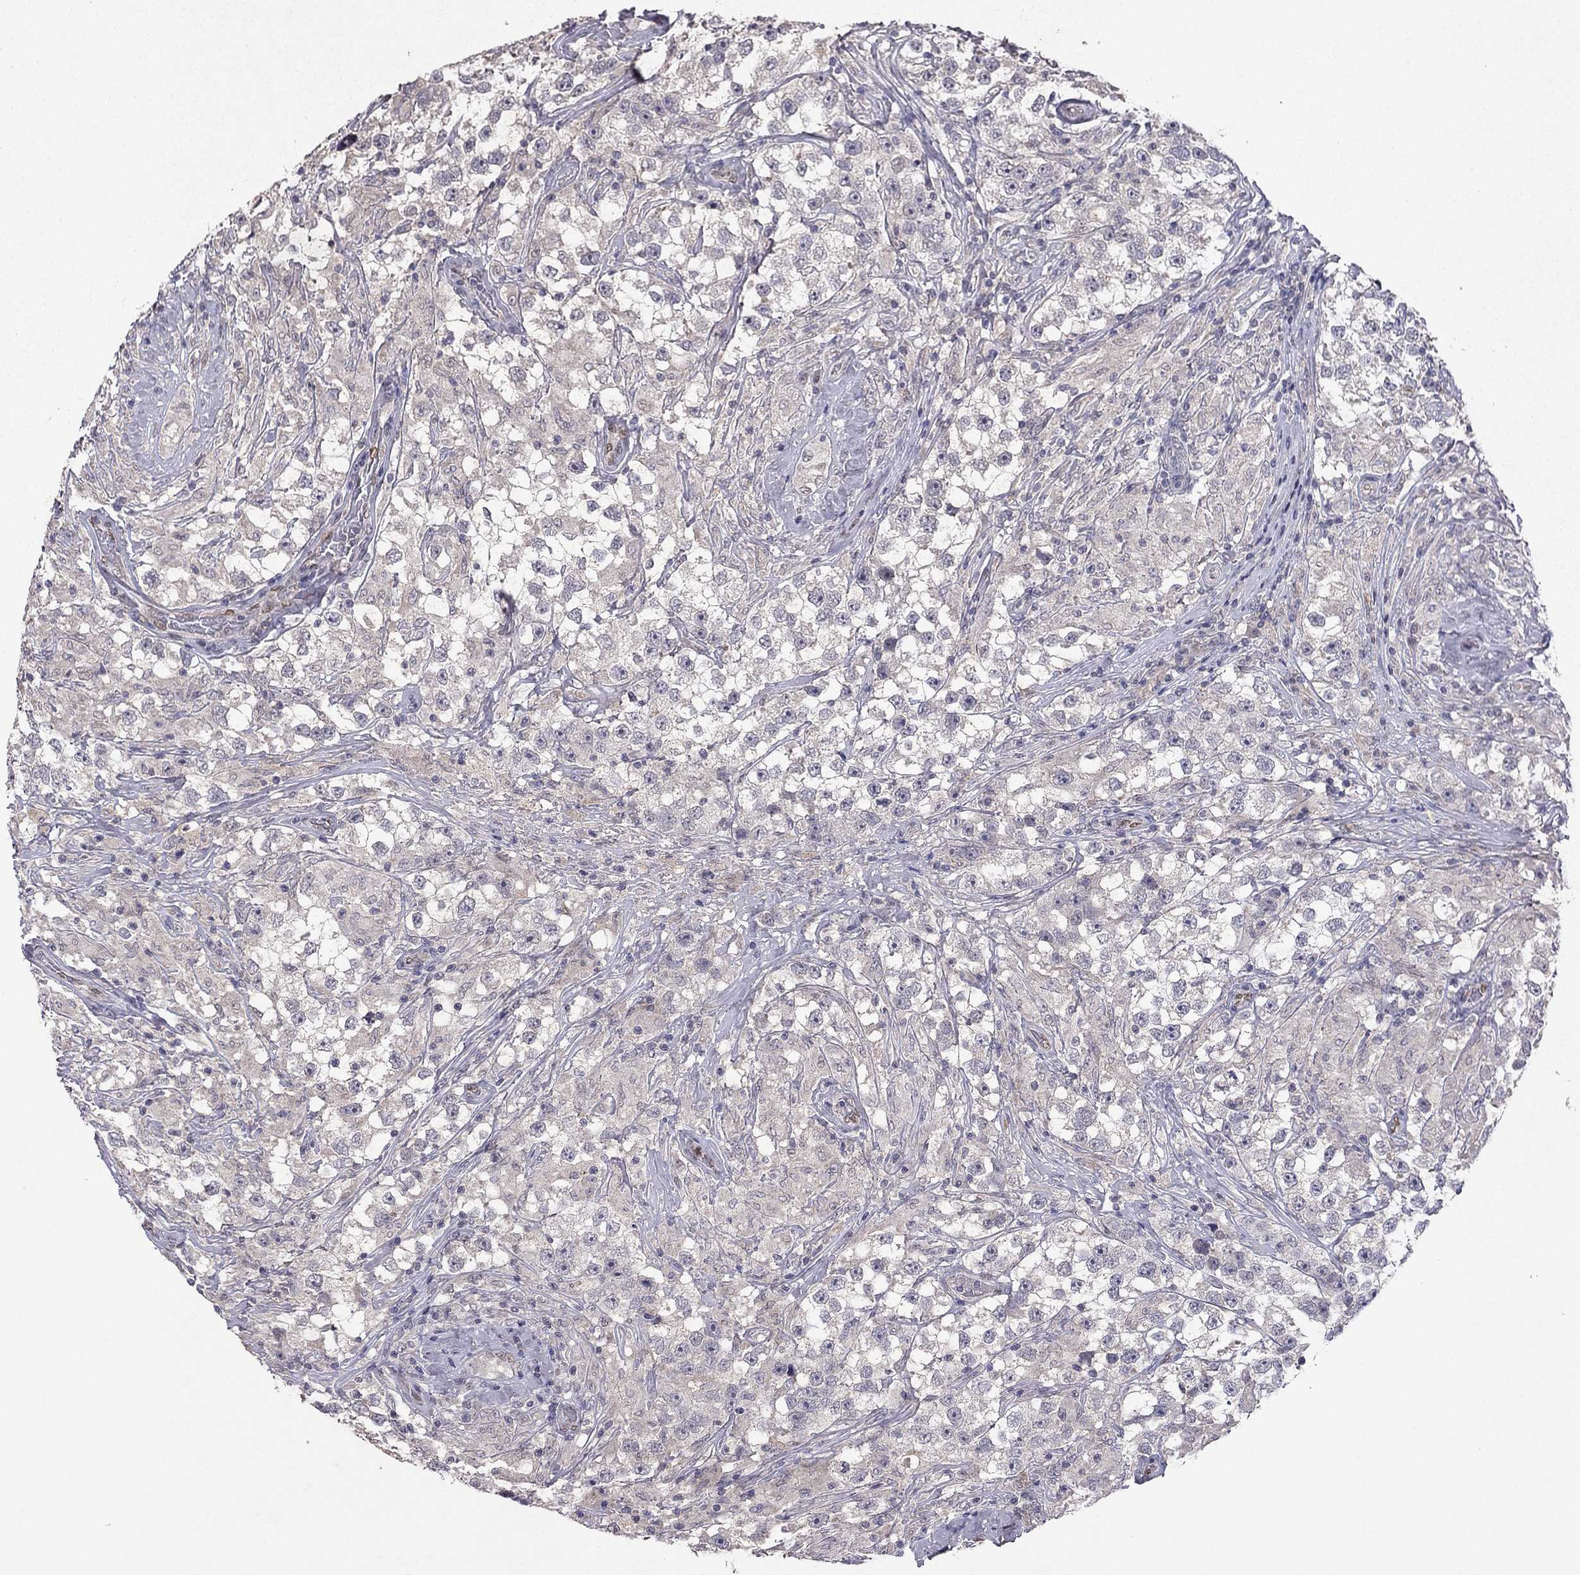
{"staining": {"intensity": "negative", "quantity": "none", "location": "none"}, "tissue": "testis cancer", "cell_type": "Tumor cells", "image_type": "cancer", "snomed": [{"axis": "morphology", "description": "Seminoma, NOS"}, {"axis": "topography", "description": "Testis"}], "caption": "IHC of human testis cancer shows no expression in tumor cells. (Brightfield microscopy of DAB (3,3'-diaminobenzidine) immunohistochemistry at high magnification).", "gene": "ESR2", "patient": {"sex": "male", "age": 46}}